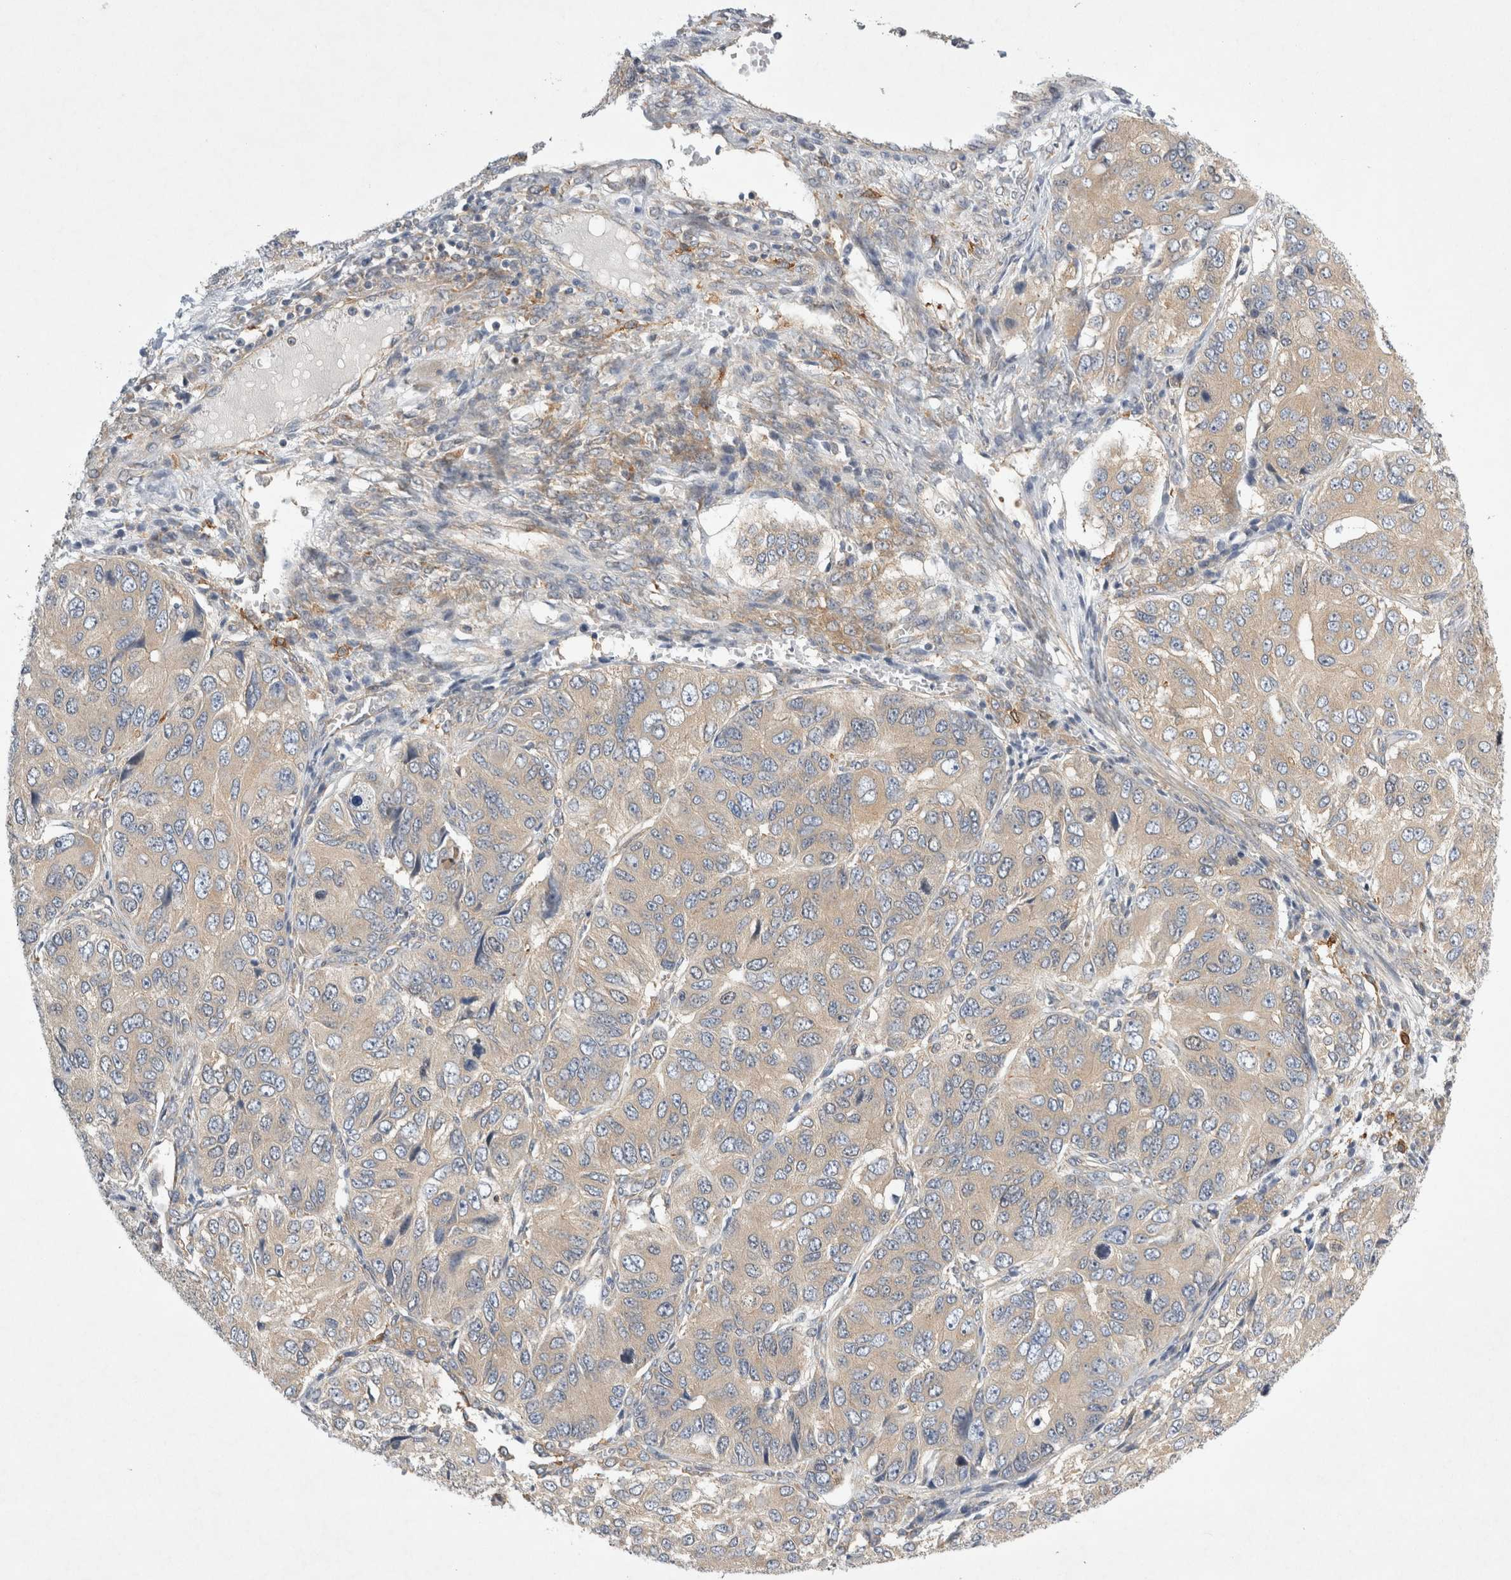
{"staining": {"intensity": "moderate", "quantity": ">75%", "location": "cytoplasmic/membranous"}, "tissue": "ovarian cancer", "cell_type": "Tumor cells", "image_type": "cancer", "snomed": [{"axis": "morphology", "description": "Carcinoma, endometroid"}, {"axis": "topography", "description": "Ovary"}], "caption": "Tumor cells display medium levels of moderate cytoplasmic/membranous staining in about >75% of cells in endometroid carcinoma (ovarian).", "gene": "CDCA7L", "patient": {"sex": "female", "age": 51}}